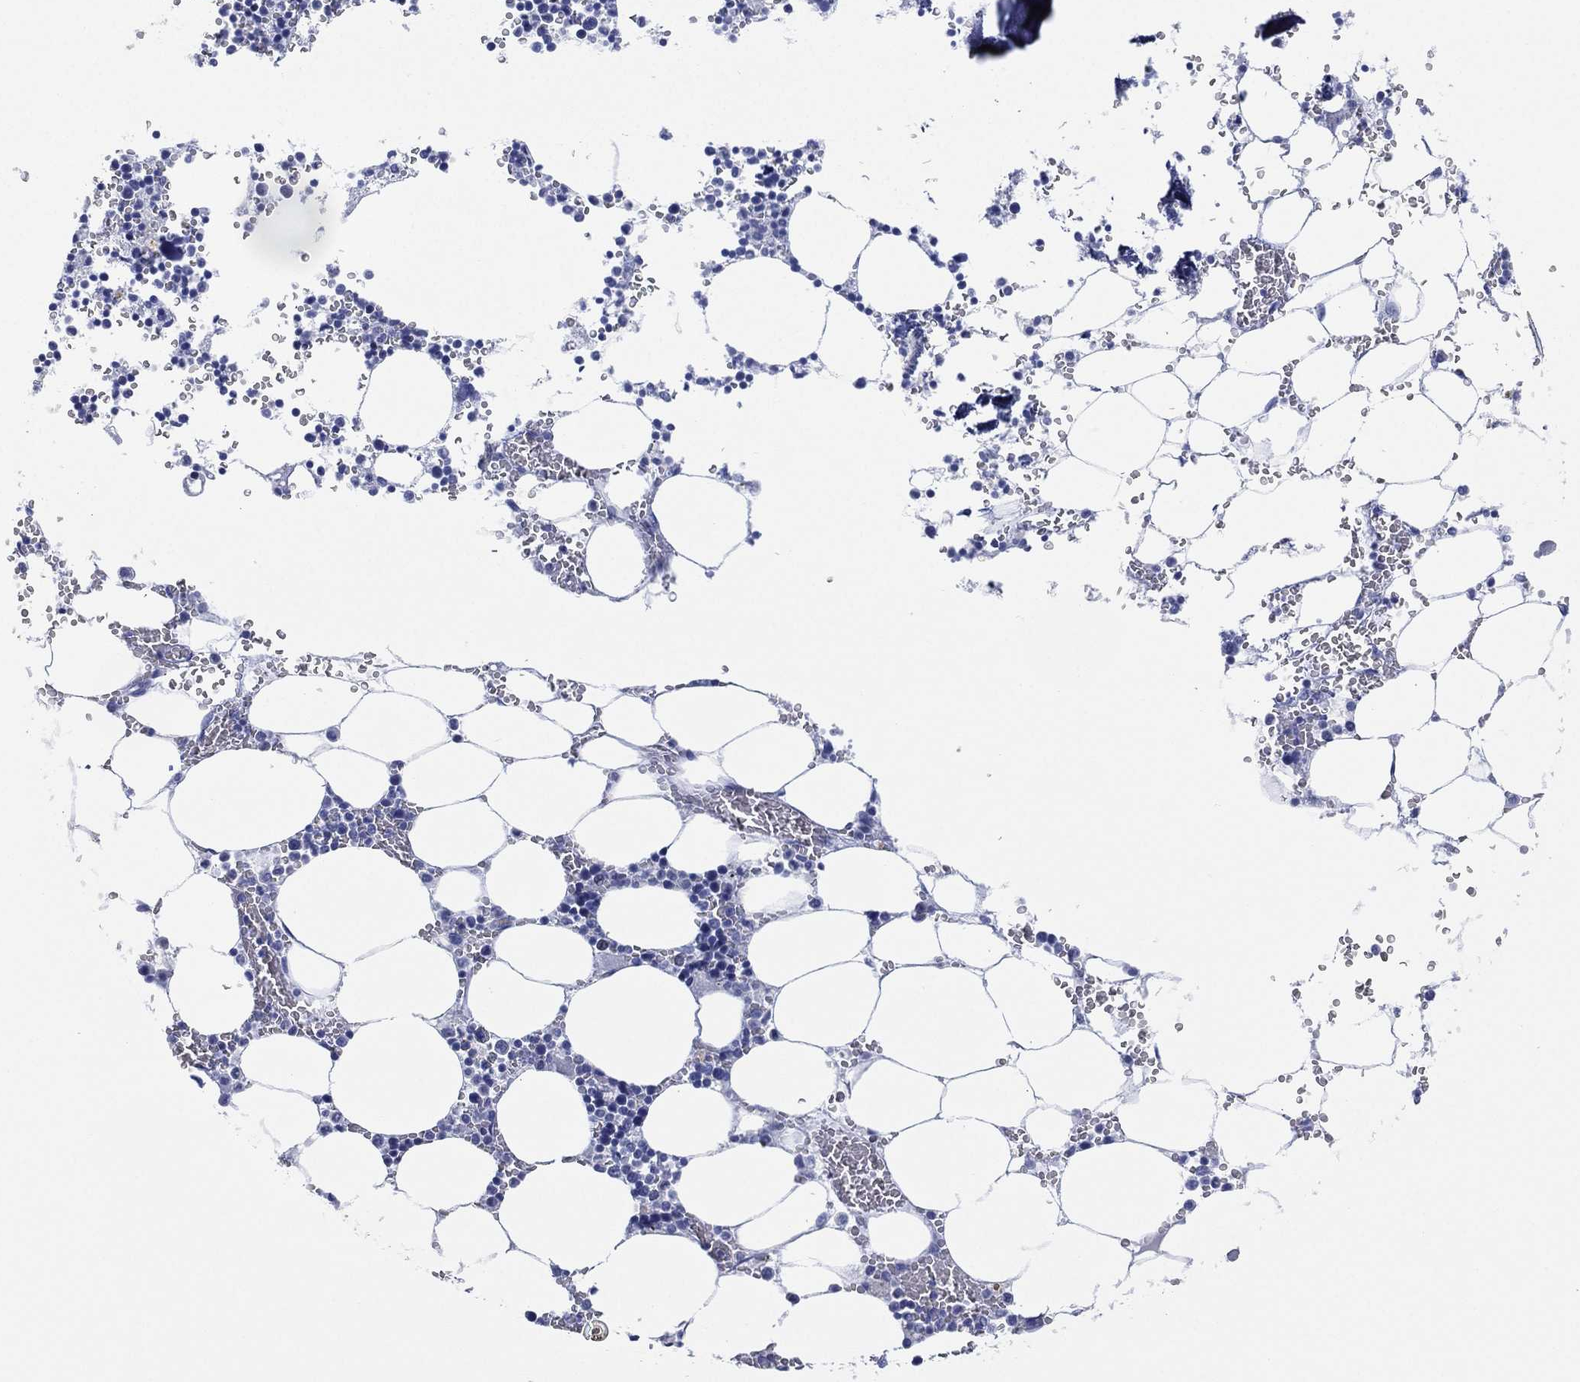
{"staining": {"intensity": "negative", "quantity": "none", "location": "none"}, "tissue": "bone marrow", "cell_type": "Hematopoietic cells", "image_type": "normal", "snomed": [{"axis": "morphology", "description": "Normal tissue, NOS"}, {"axis": "topography", "description": "Bone marrow"}], "caption": "Immunohistochemistry (IHC) of benign human bone marrow reveals no expression in hematopoietic cells.", "gene": "FMO1", "patient": {"sex": "female", "age": 64}}